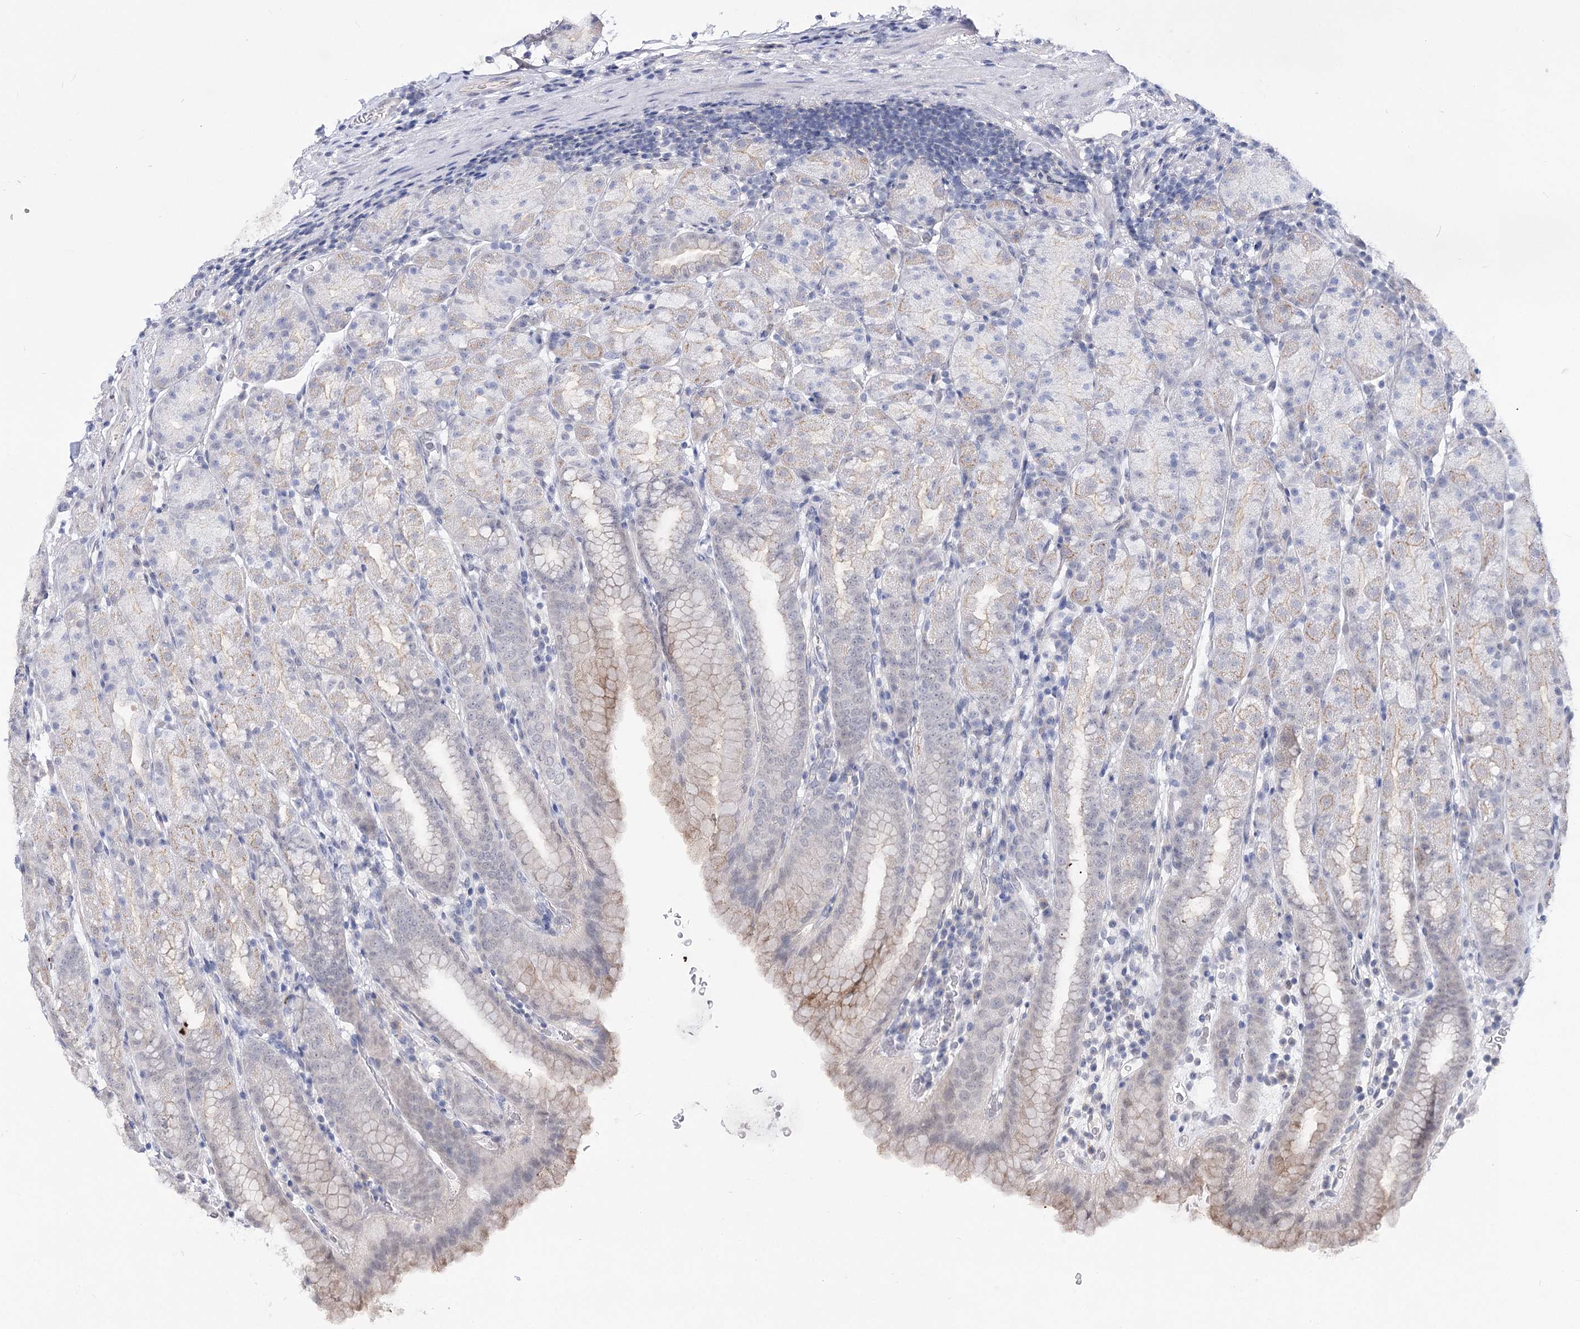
{"staining": {"intensity": "weak", "quantity": "<25%", "location": "cytoplasmic/membranous"}, "tissue": "stomach", "cell_type": "Glandular cells", "image_type": "normal", "snomed": [{"axis": "morphology", "description": "Normal tissue, NOS"}, {"axis": "topography", "description": "Stomach, upper"}], "caption": "Glandular cells show no significant positivity in benign stomach. (Stains: DAB (3,3'-diaminobenzidine) immunohistochemistry (IHC) with hematoxylin counter stain, Microscopy: brightfield microscopy at high magnification).", "gene": "ATP10B", "patient": {"sex": "male", "age": 68}}